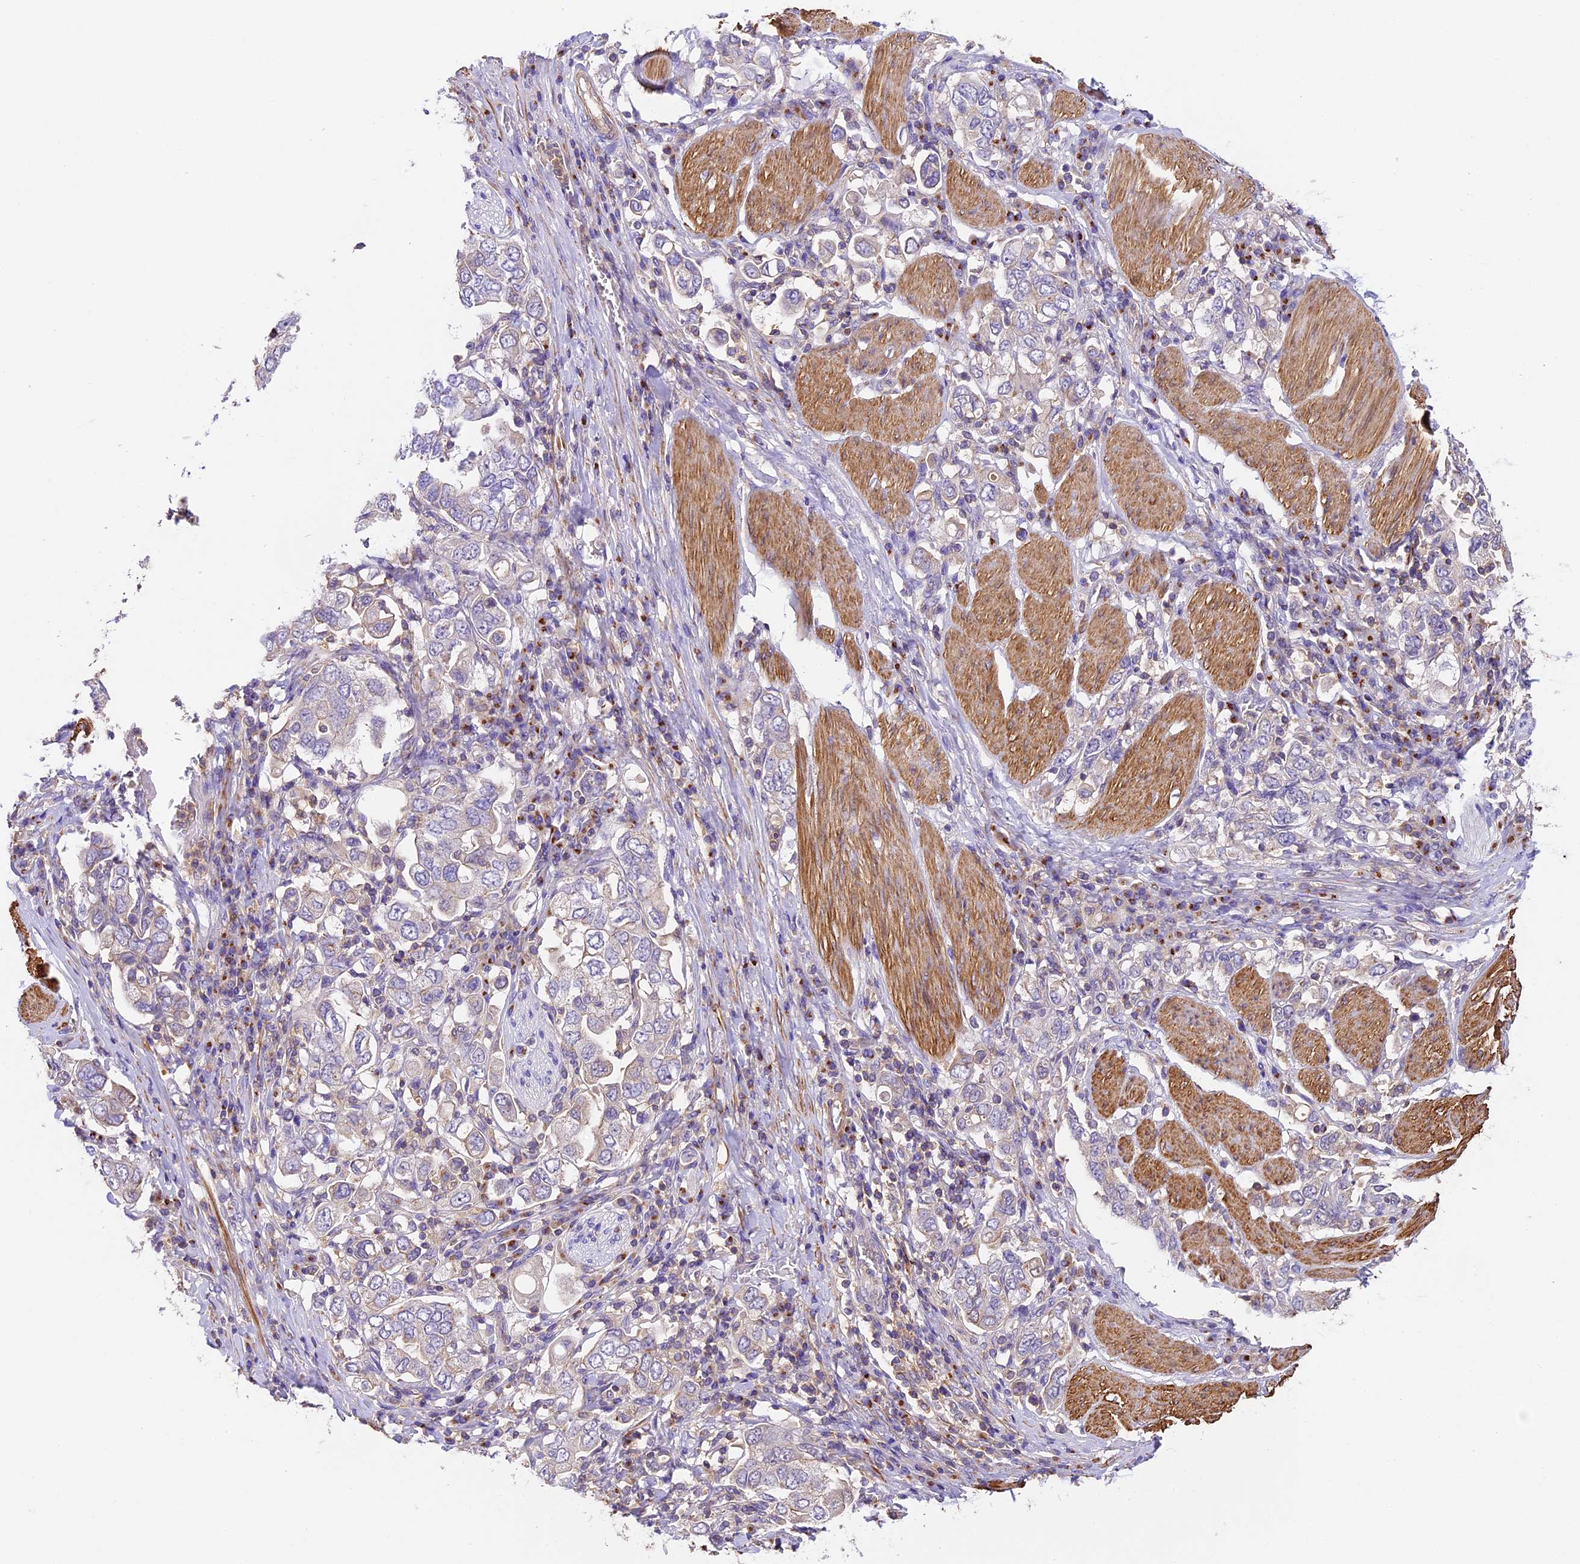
{"staining": {"intensity": "negative", "quantity": "none", "location": "none"}, "tissue": "stomach cancer", "cell_type": "Tumor cells", "image_type": "cancer", "snomed": [{"axis": "morphology", "description": "Adenocarcinoma, NOS"}, {"axis": "topography", "description": "Stomach, upper"}], "caption": "Tumor cells are negative for protein expression in human stomach cancer.", "gene": "TBC1D1", "patient": {"sex": "male", "age": 62}}